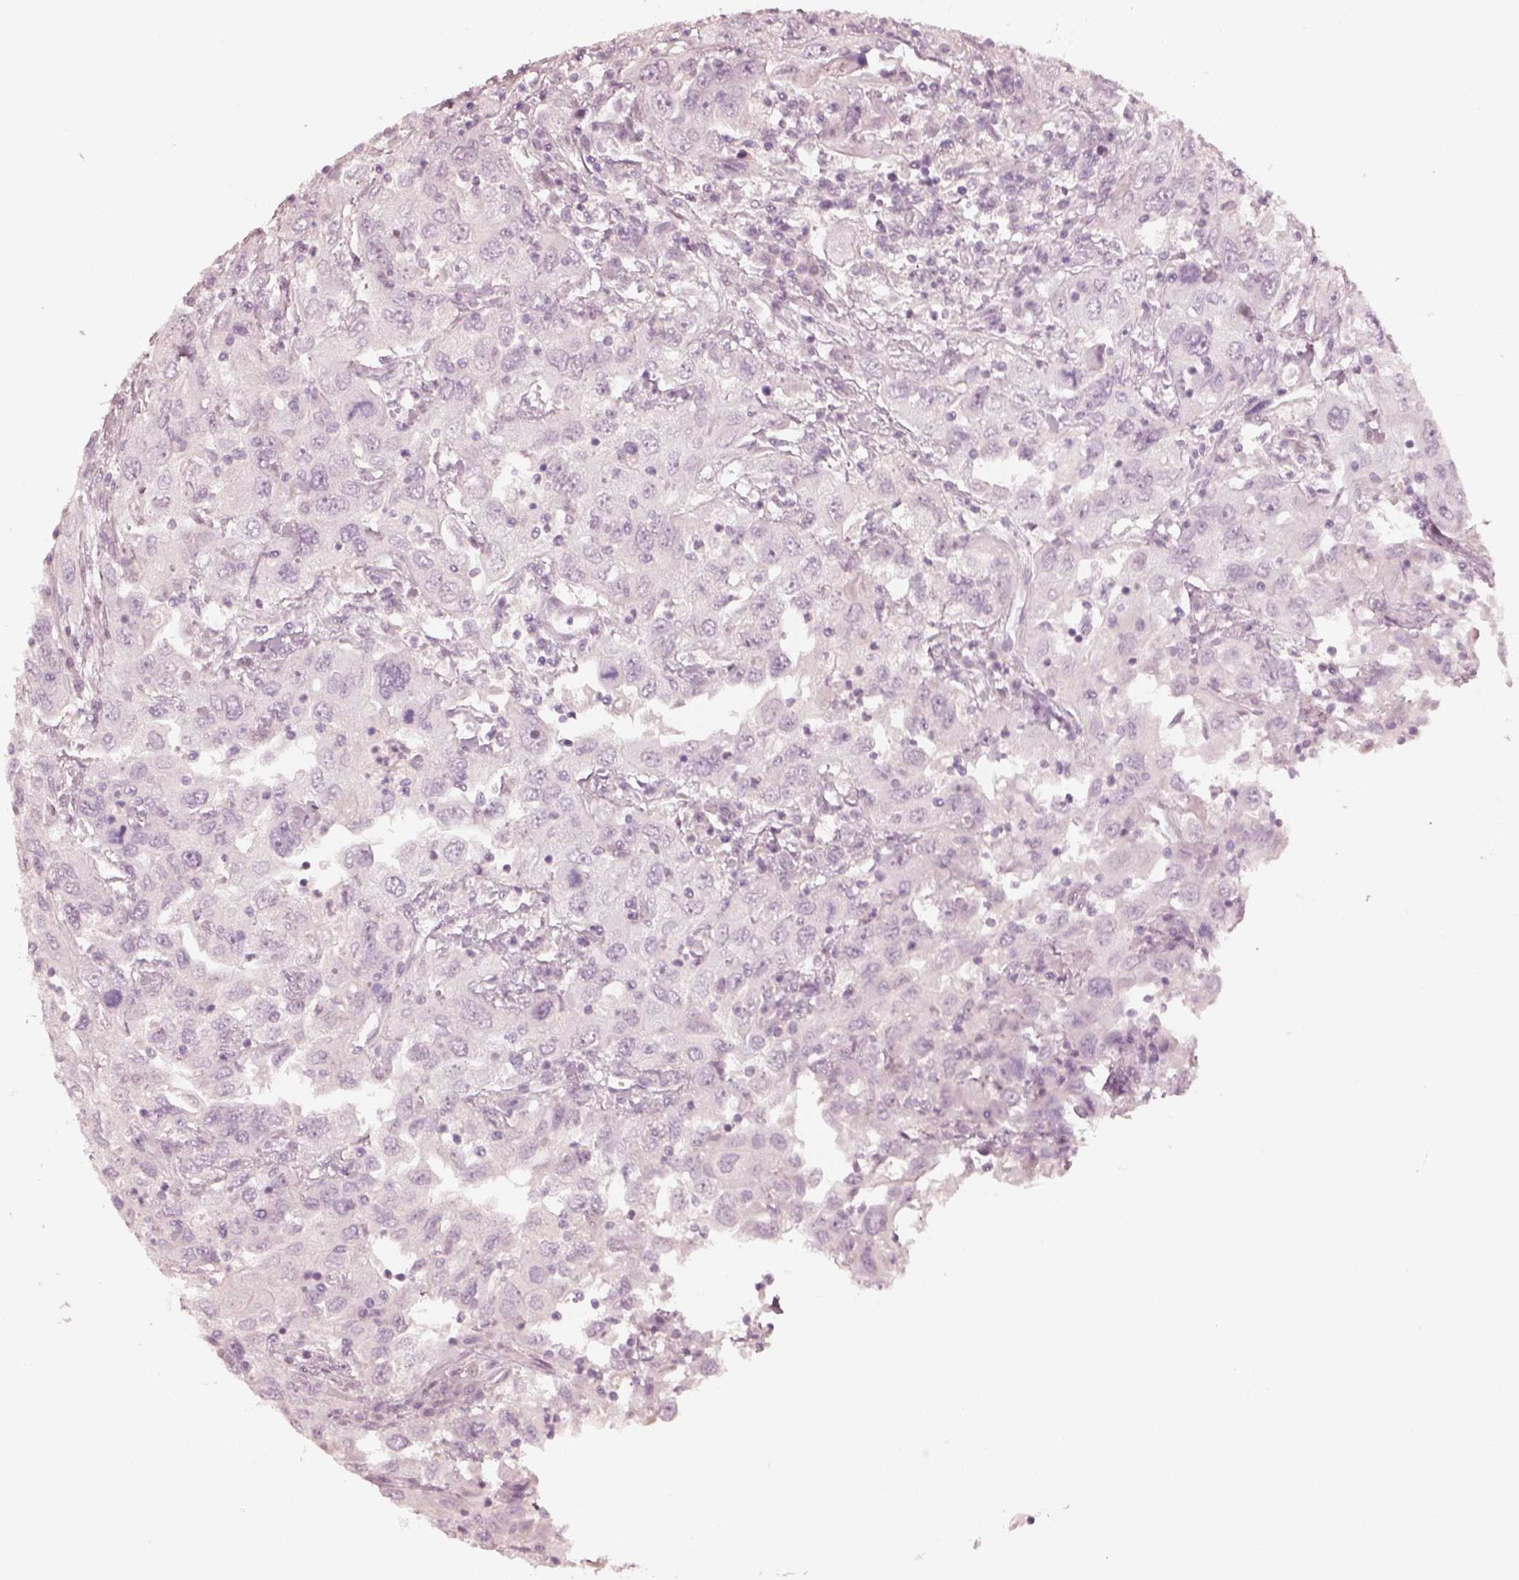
{"staining": {"intensity": "negative", "quantity": "none", "location": "none"}, "tissue": "urothelial cancer", "cell_type": "Tumor cells", "image_type": "cancer", "snomed": [{"axis": "morphology", "description": "Urothelial carcinoma, High grade"}, {"axis": "topography", "description": "Urinary bladder"}], "caption": "This is an immunohistochemistry (IHC) photomicrograph of urothelial cancer. There is no positivity in tumor cells.", "gene": "KRT82", "patient": {"sex": "male", "age": 76}}